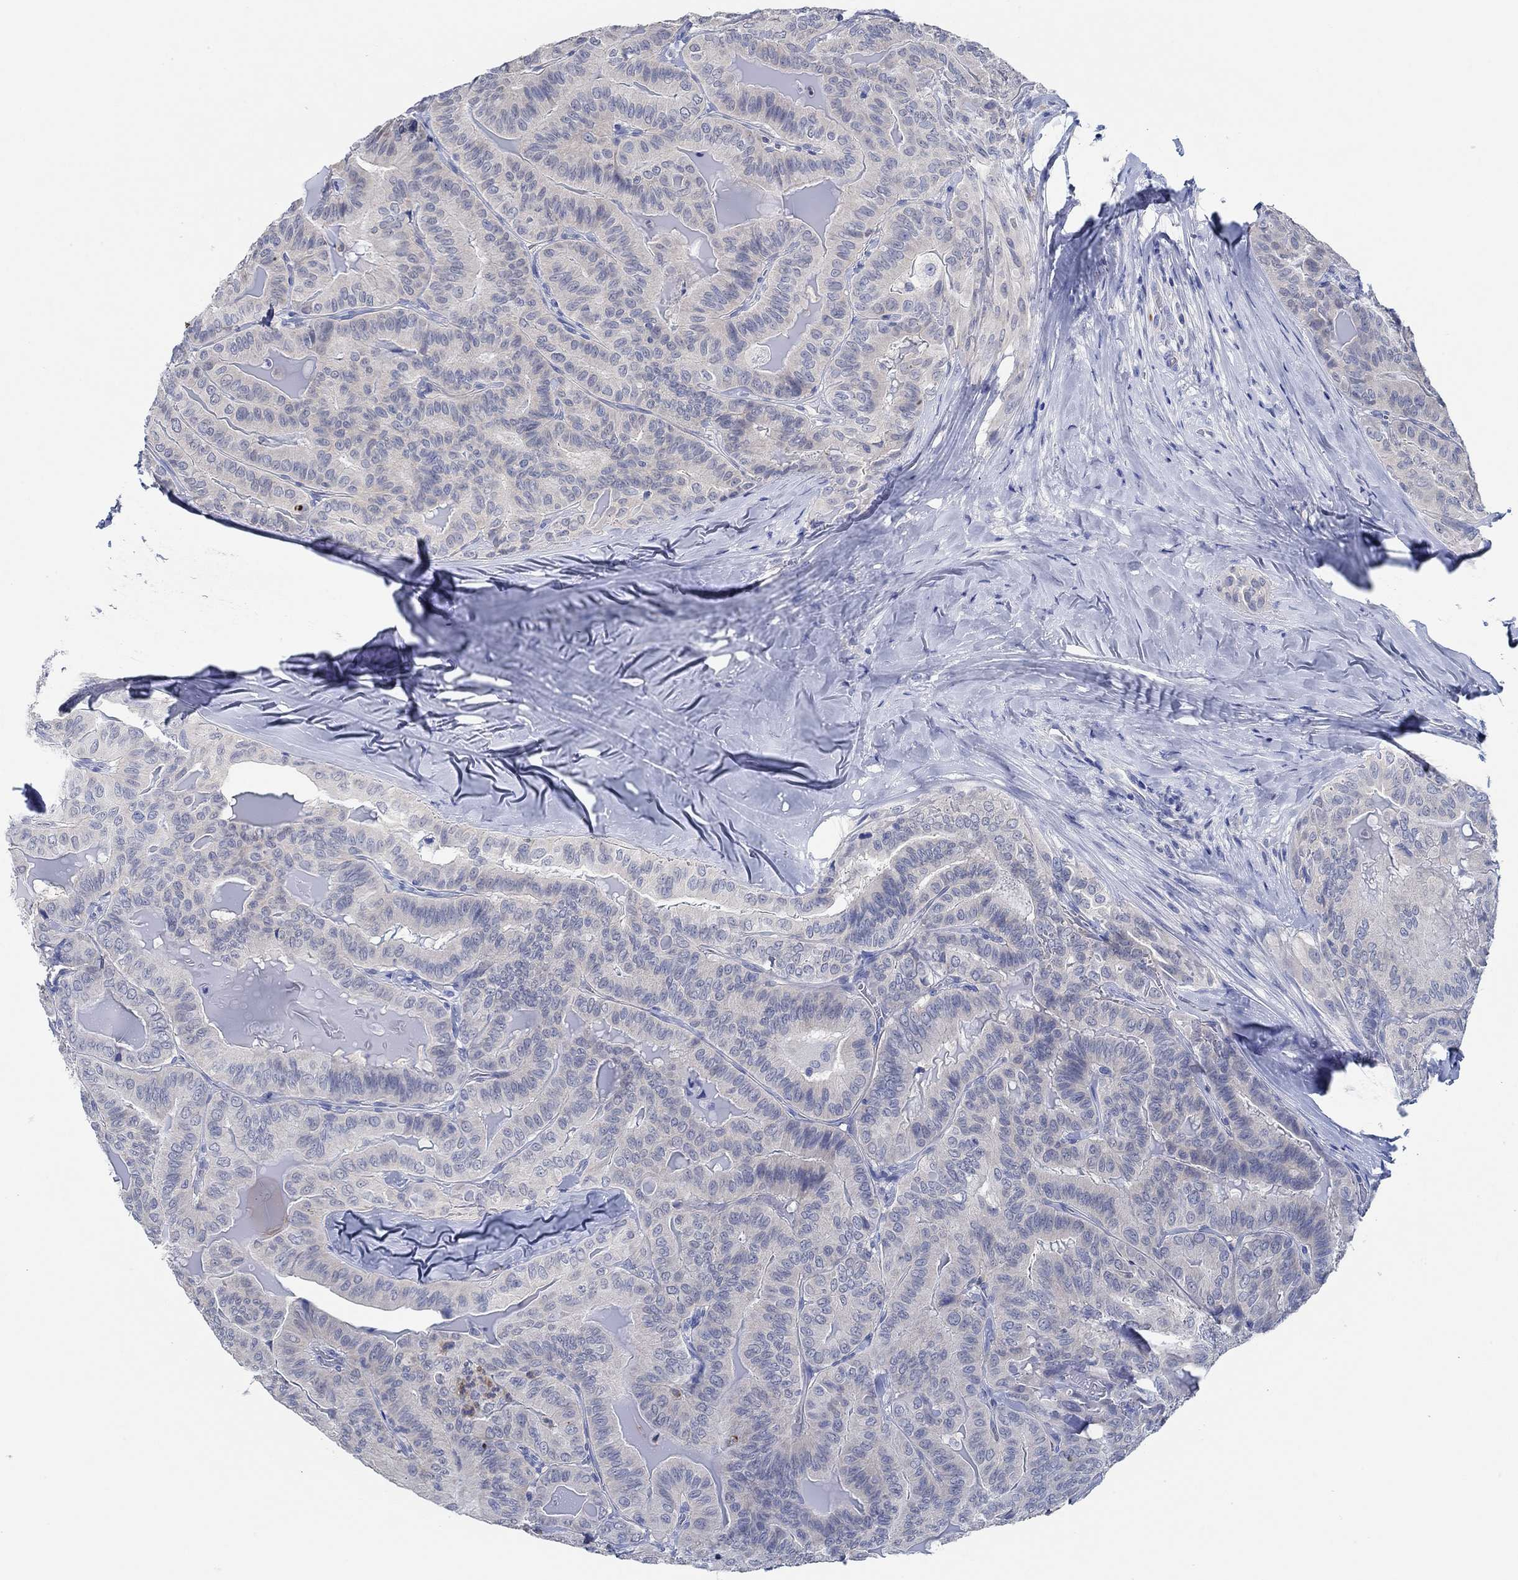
{"staining": {"intensity": "negative", "quantity": "none", "location": "none"}, "tissue": "thyroid cancer", "cell_type": "Tumor cells", "image_type": "cancer", "snomed": [{"axis": "morphology", "description": "Papillary adenocarcinoma, NOS"}, {"axis": "topography", "description": "Thyroid gland"}], "caption": "Tumor cells are negative for protein expression in human thyroid papillary adenocarcinoma. Brightfield microscopy of IHC stained with DAB (brown) and hematoxylin (blue), captured at high magnification.", "gene": "ZNF671", "patient": {"sex": "female", "age": 68}}